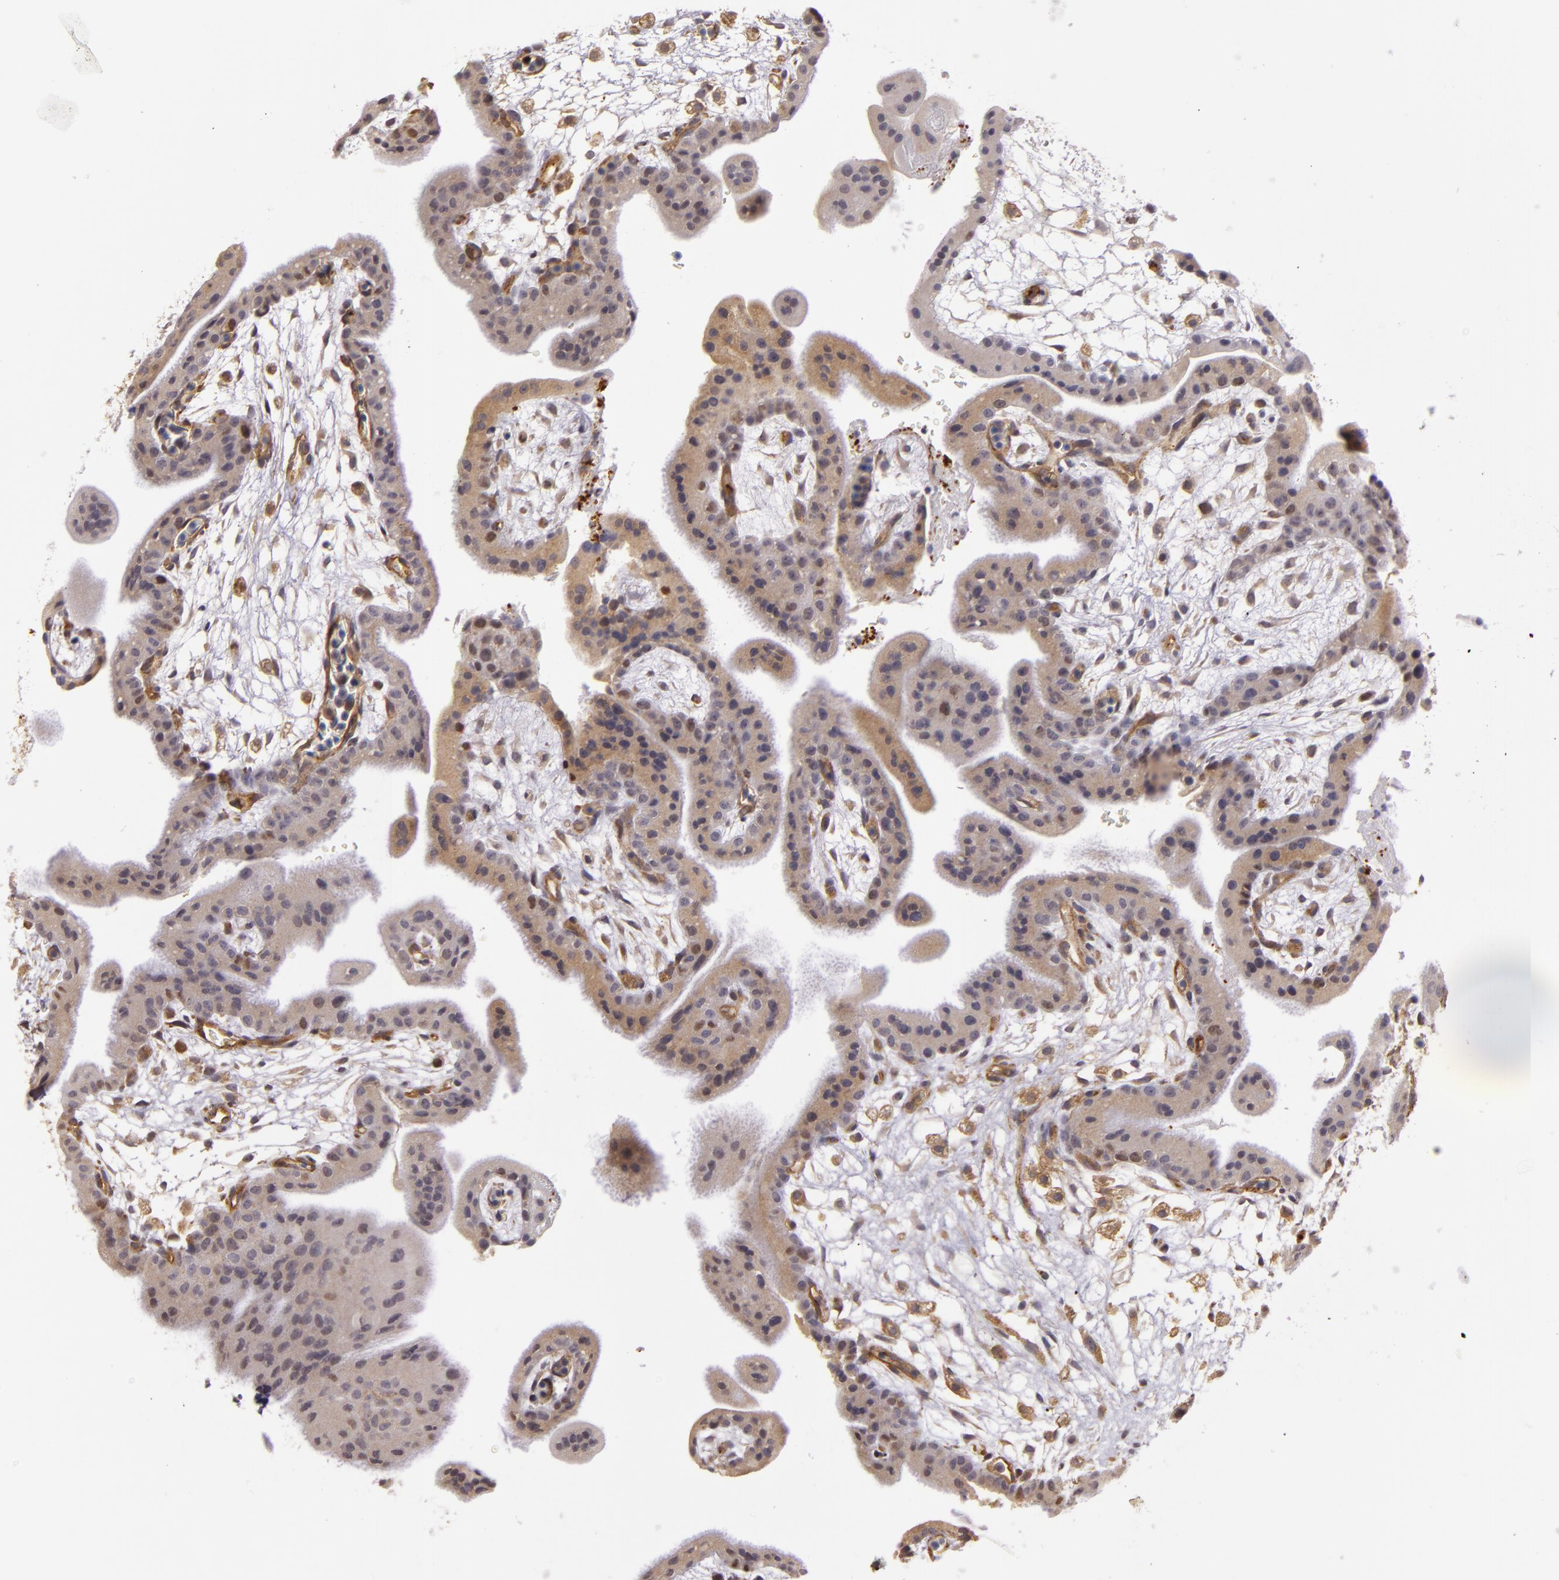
{"staining": {"intensity": "moderate", "quantity": ">75%", "location": "cytoplasmic/membranous"}, "tissue": "placenta", "cell_type": "Decidual cells", "image_type": "normal", "snomed": [{"axis": "morphology", "description": "Normal tissue, NOS"}, {"axis": "topography", "description": "Placenta"}], "caption": "Immunohistochemical staining of benign human placenta demonstrates medium levels of moderate cytoplasmic/membranous expression in approximately >75% of decidual cells. (DAB (3,3'-diaminobenzidine) IHC, brown staining for protein, blue staining for nuclei).", "gene": "SYTL4", "patient": {"sex": "female", "age": 35}}